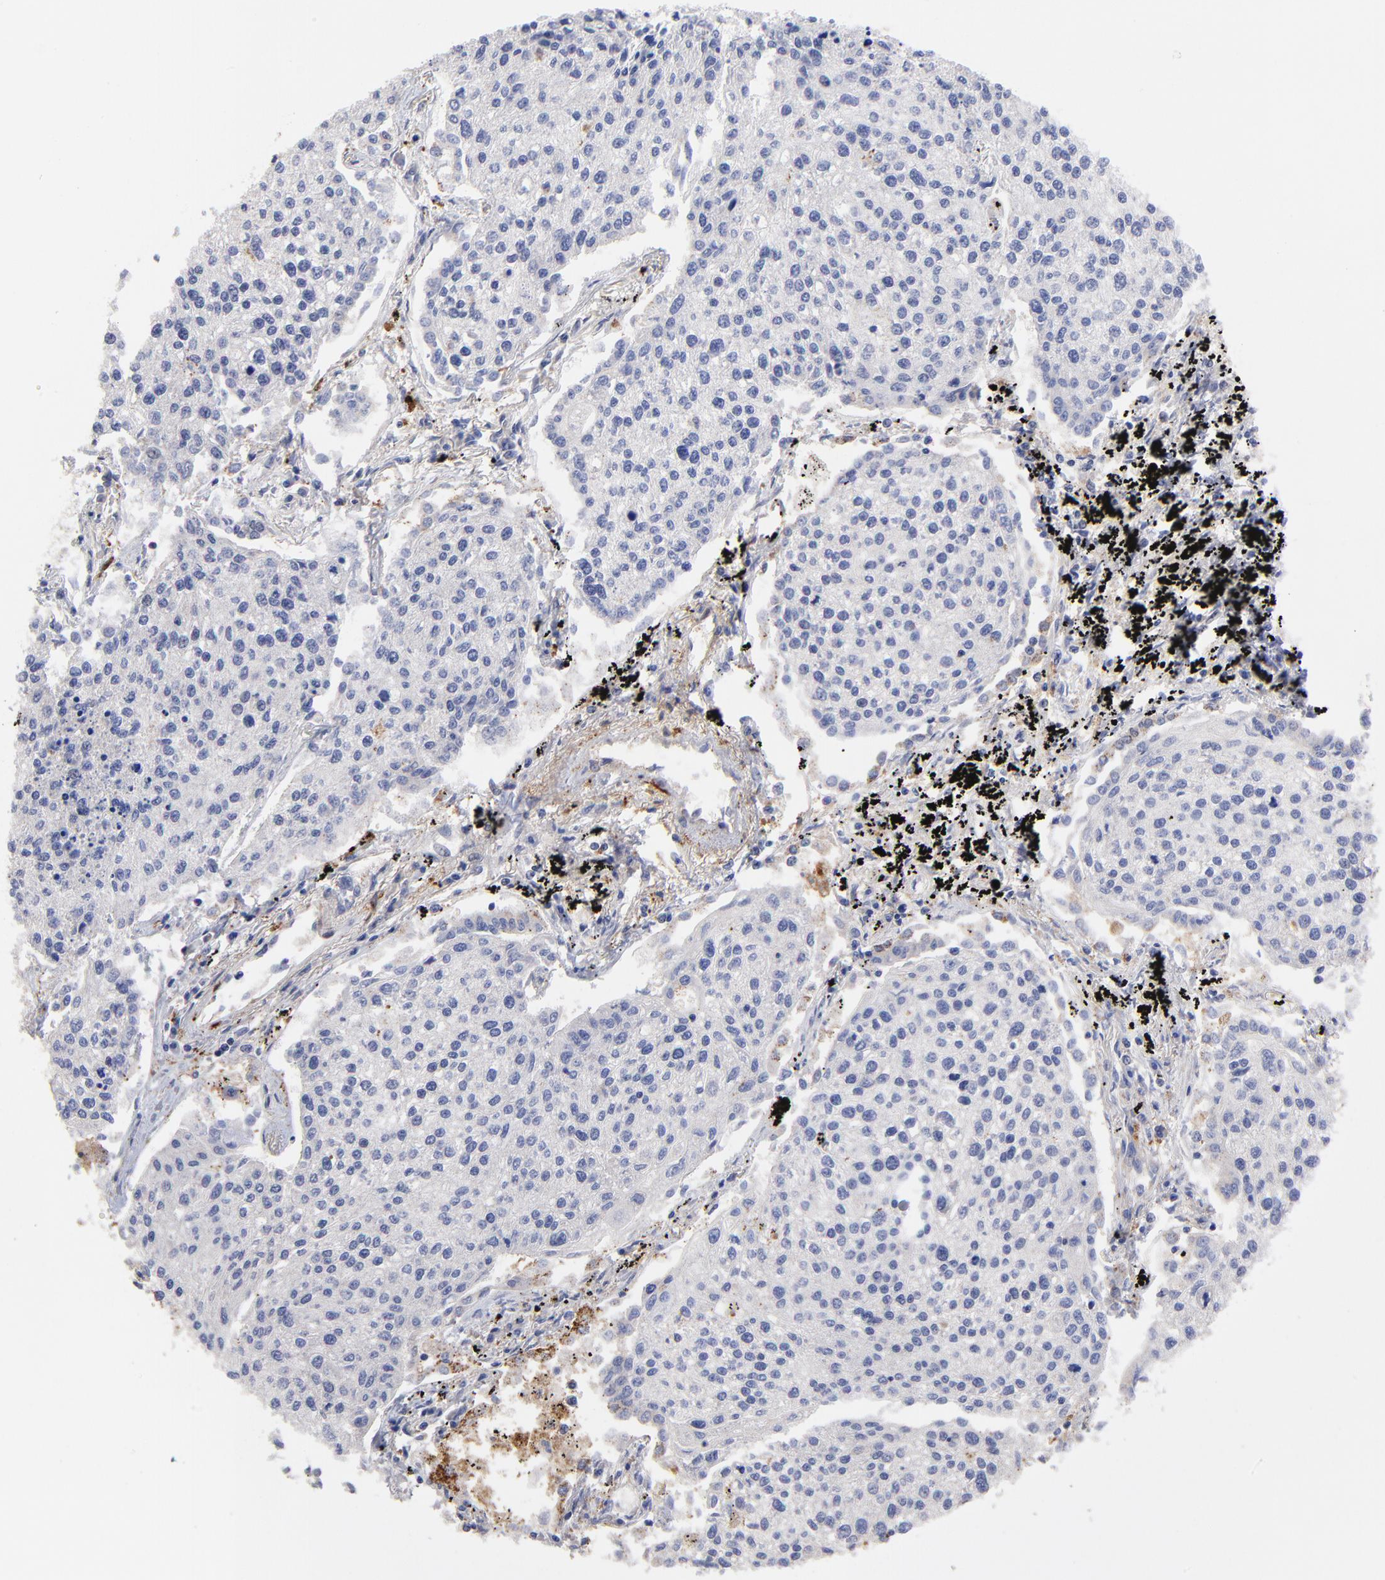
{"staining": {"intensity": "negative", "quantity": "none", "location": "none"}, "tissue": "lung cancer", "cell_type": "Tumor cells", "image_type": "cancer", "snomed": [{"axis": "morphology", "description": "Squamous cell carcinoma, NOS"}, {"axis": "topography", "description": "Lung"}], "caption": "Lung squamous cell carcinoma was stained to show a protein in brown. There is no significant positivity in tumor cells.", "gene": "PDE4B", "patient": {"sex": "male", "age": 75}}